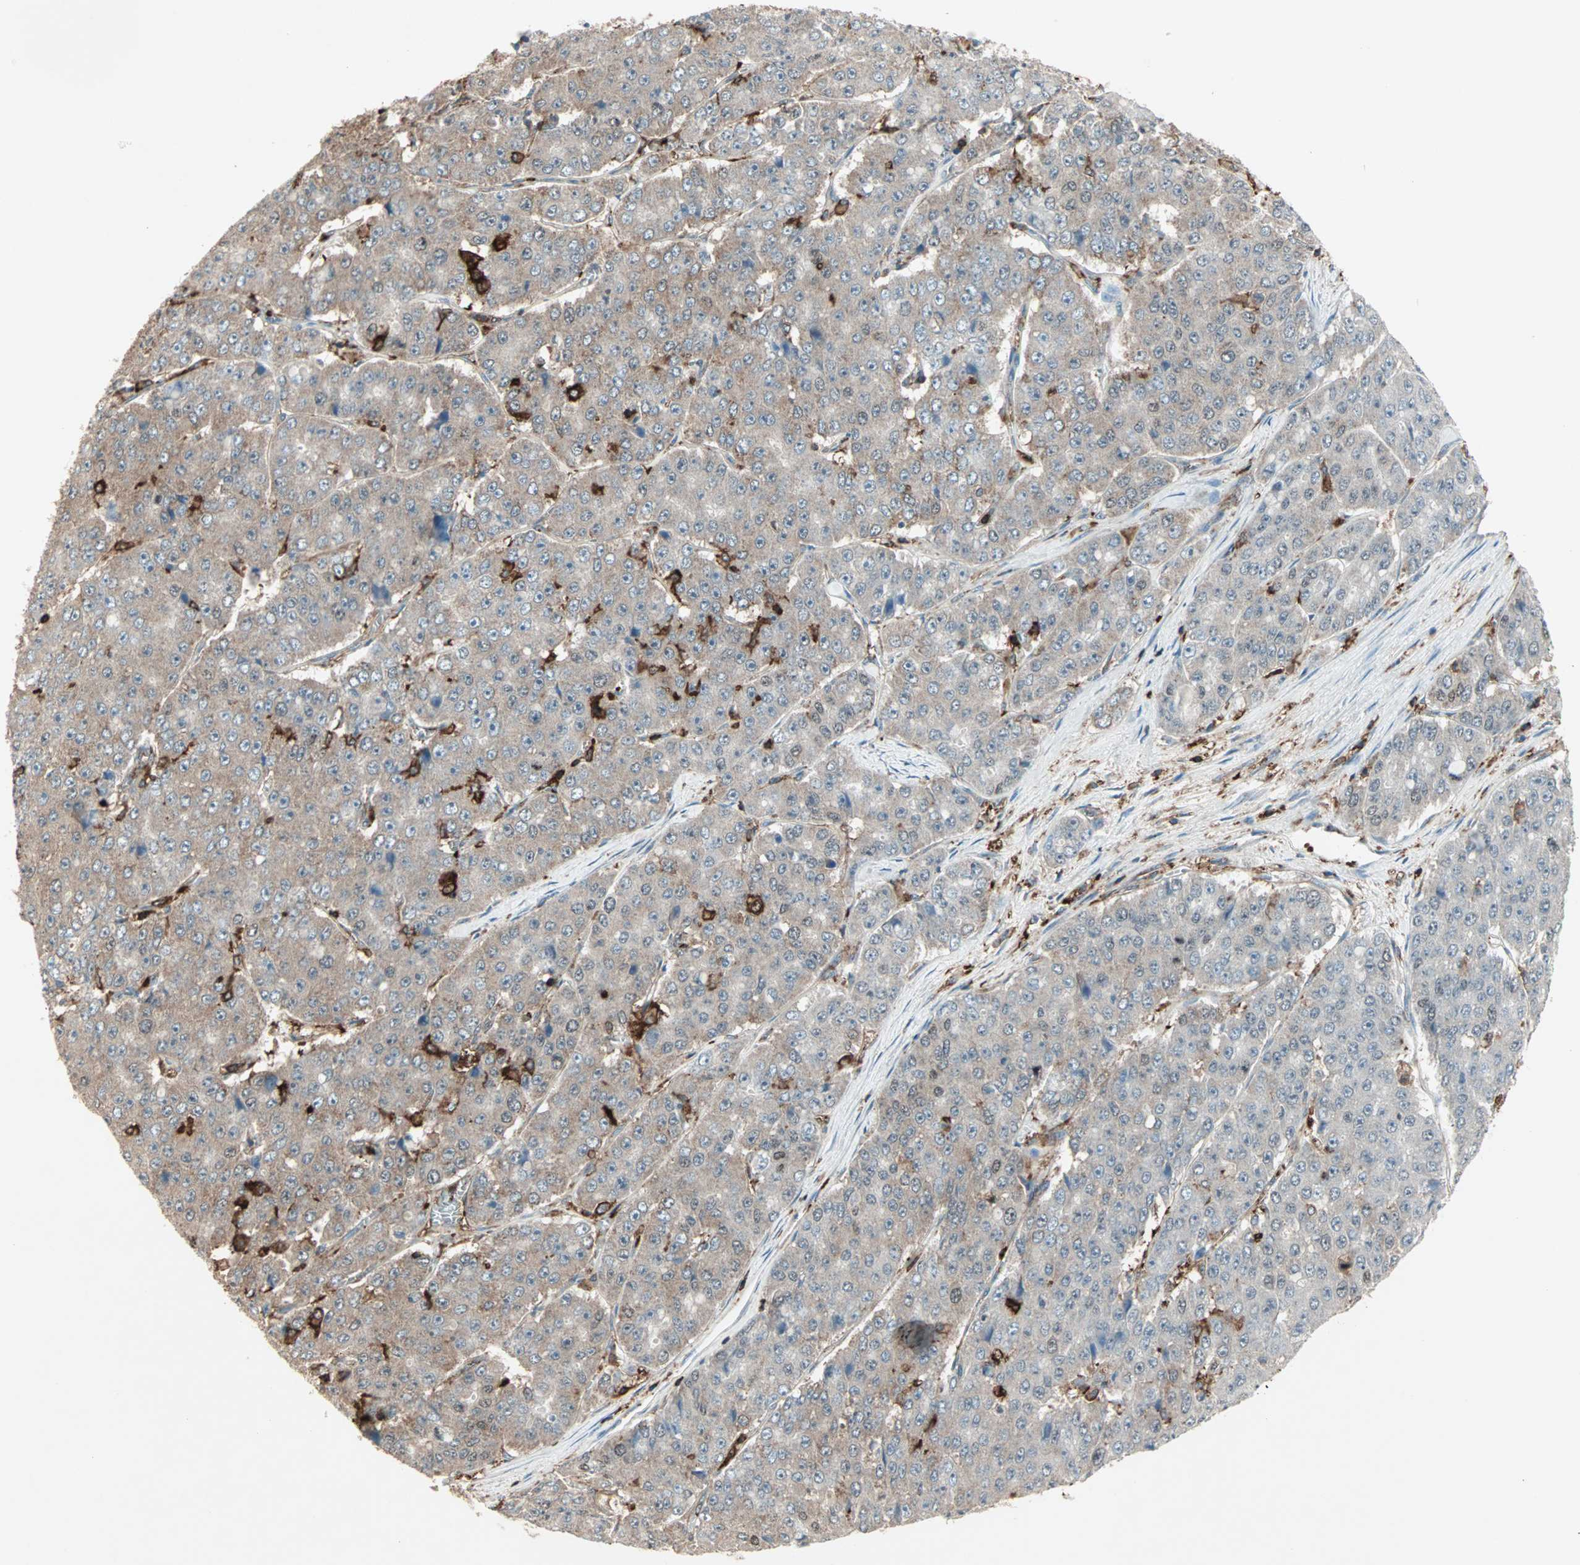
{"staining": {"intensity": "moderate", "quantity": ">75%", "location": "cytoplasmic/membranous"}, "tissue": "pancreatic cancer", "cell_type": "Tumor cells", "image_type": "cancer", "snomed": [{"axis": "morphology", "description": "Adenocarcinoma, NOS"}, {"axis": "topography", "description": "Pancreas"}], "caption": "Adenocarcinoma (pancreatic) stained with immunohistochemistry shows moderate cytoplasmic/membranous expression in about >75% of tumor cells.", "gene": "MMP3", "patient": {"sex": "male", "age": 50}}